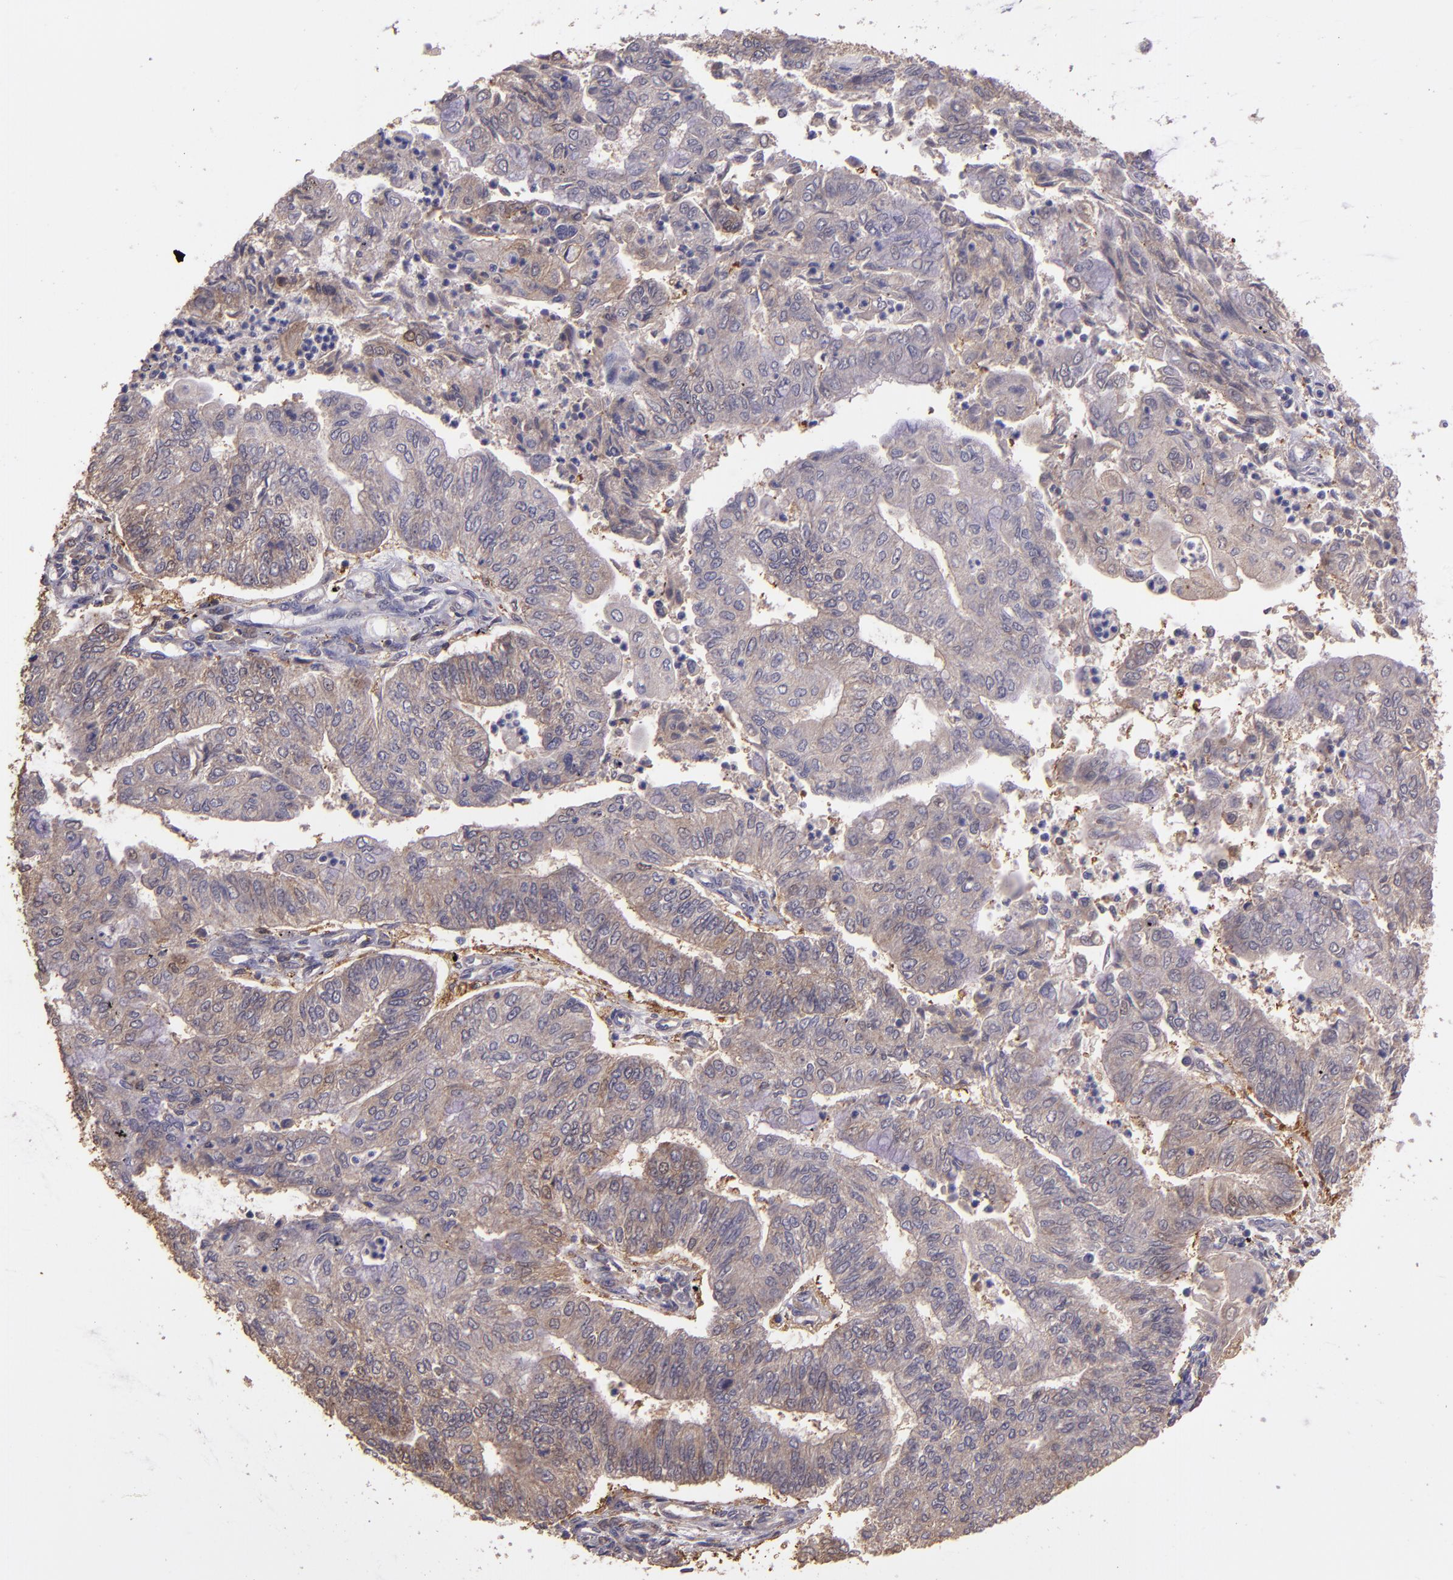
{"staining": {"intensity": "moderate", "quantity": ">75%", "location": "cytoplasmic/membranous"}, "tissue": "endometrial cancer", "cell_type": "Tumor cells", "image_type": "cancer", "snomed": [{"axis": "morphology", "description": "Adenocarcinoma, NOS"}, {"axis": "topography", "description": "Endometrium"}], "caption": "Immunohistochemistry (IHC) (DAB) staining of endometrial adenocarcinoma reveals moderate cytoplasmic/membranous protein positivity in about >75% of tumor cells.", "gene": "PAPPA", "patient": {"sex": "female", "age": 59}}